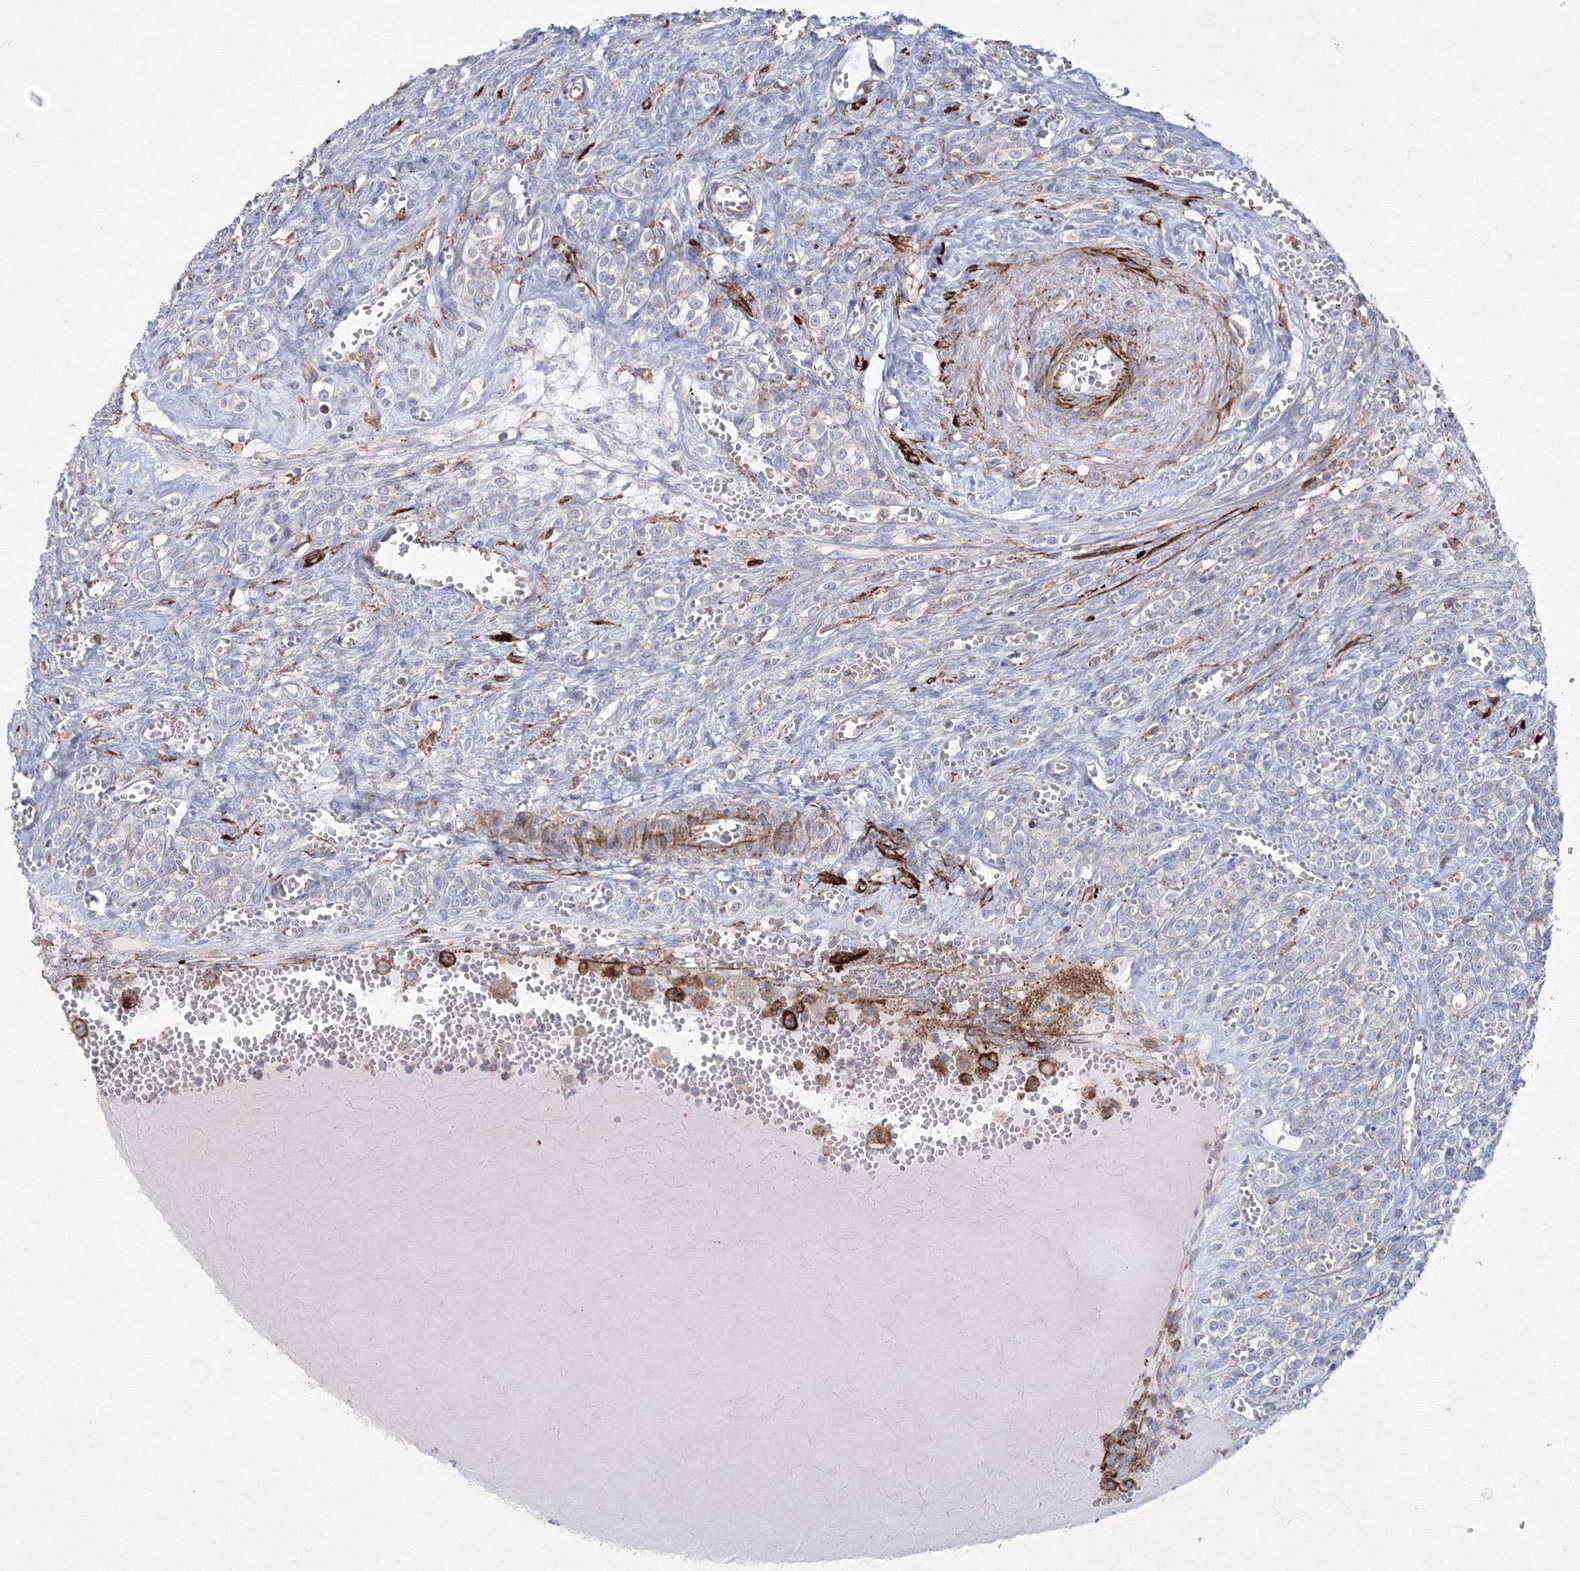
{"staining": {"intensity": "negative", "quantity": "none", "location": "none"}, "tissue": "ovary", "cell_type": "Ovarian stroma cells", "image_type": "normal", "snomed": [{"axis": "morphology", "description": "Normal tissue, NOS"}, {"axis": "topography", "description": "Ovary"}], "caption": "Immunohistochemical staining of unremarkable human ovary exhibits no significant staining in ovarian stroma cells. Brightfield microscopy of immunohistochemistry stained with DAB (brown) and hematoxylin (blue), captured at high magnification.", "gene": "GPR82", "patient": {"sex": "female", "age": 41}}